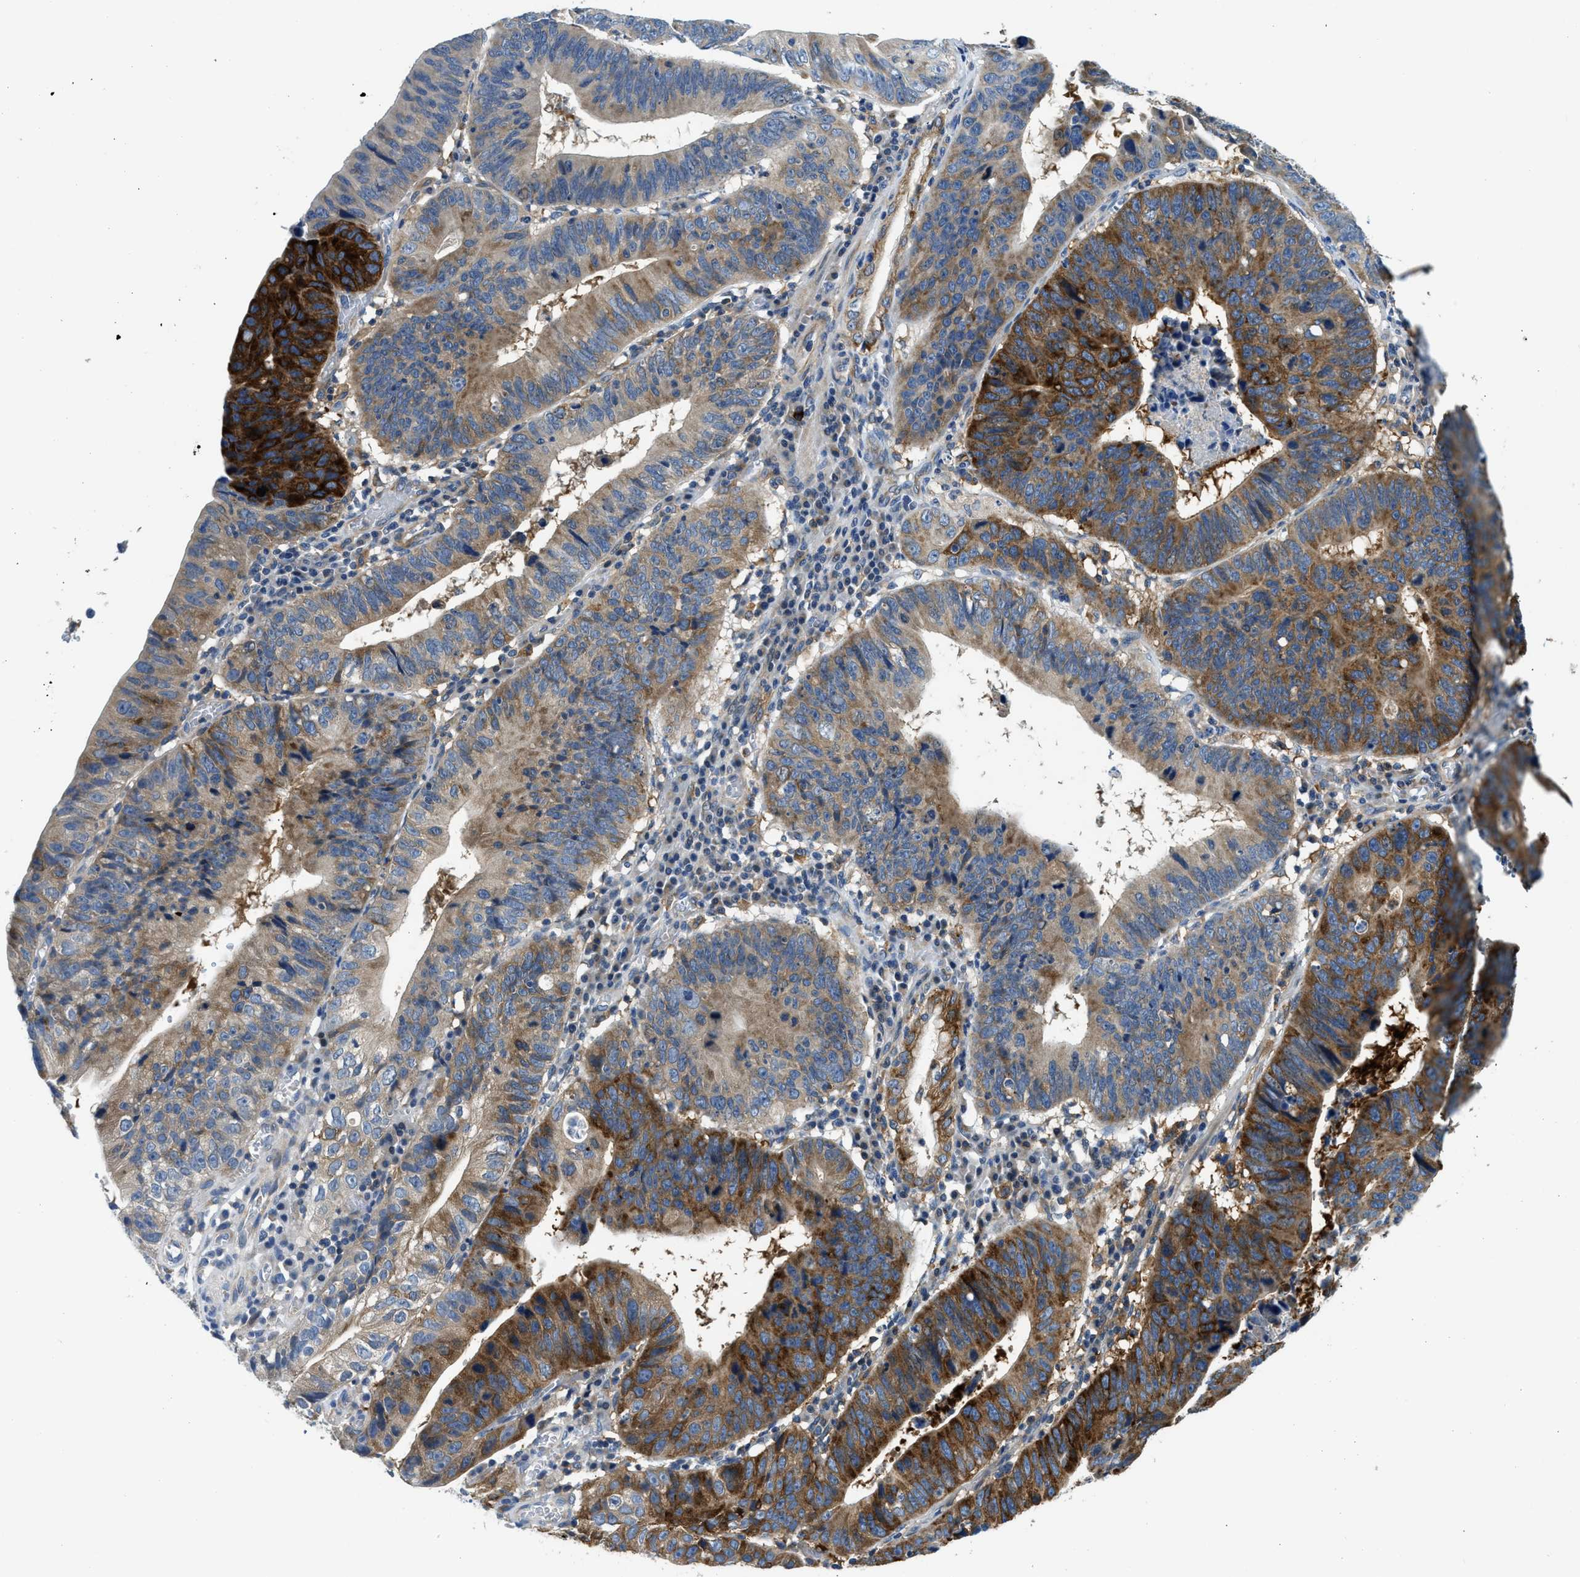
{"staining": {"intensity": "strong", "quantity": ">75%", "location": "cytoplasmic/membranous"}, "tissue": "stomach cancer", "cell_type": "Tumor cells", "image_type": "cancer", "snomed": [{"axis": "morphology", "description": "Adenocarcinoma, NOS"}, {"axis": "topography", "description": "Stomach"}], "caption": "The photomicrograph reveals immunohistochemical staining of adenocarcinoma (stomach). There is strong cytoplasmic/membranous positivity is identified in about >75% of tumor cells.", "gene": "LPIN2", "patient": {"sex": "male", "age": 59}}